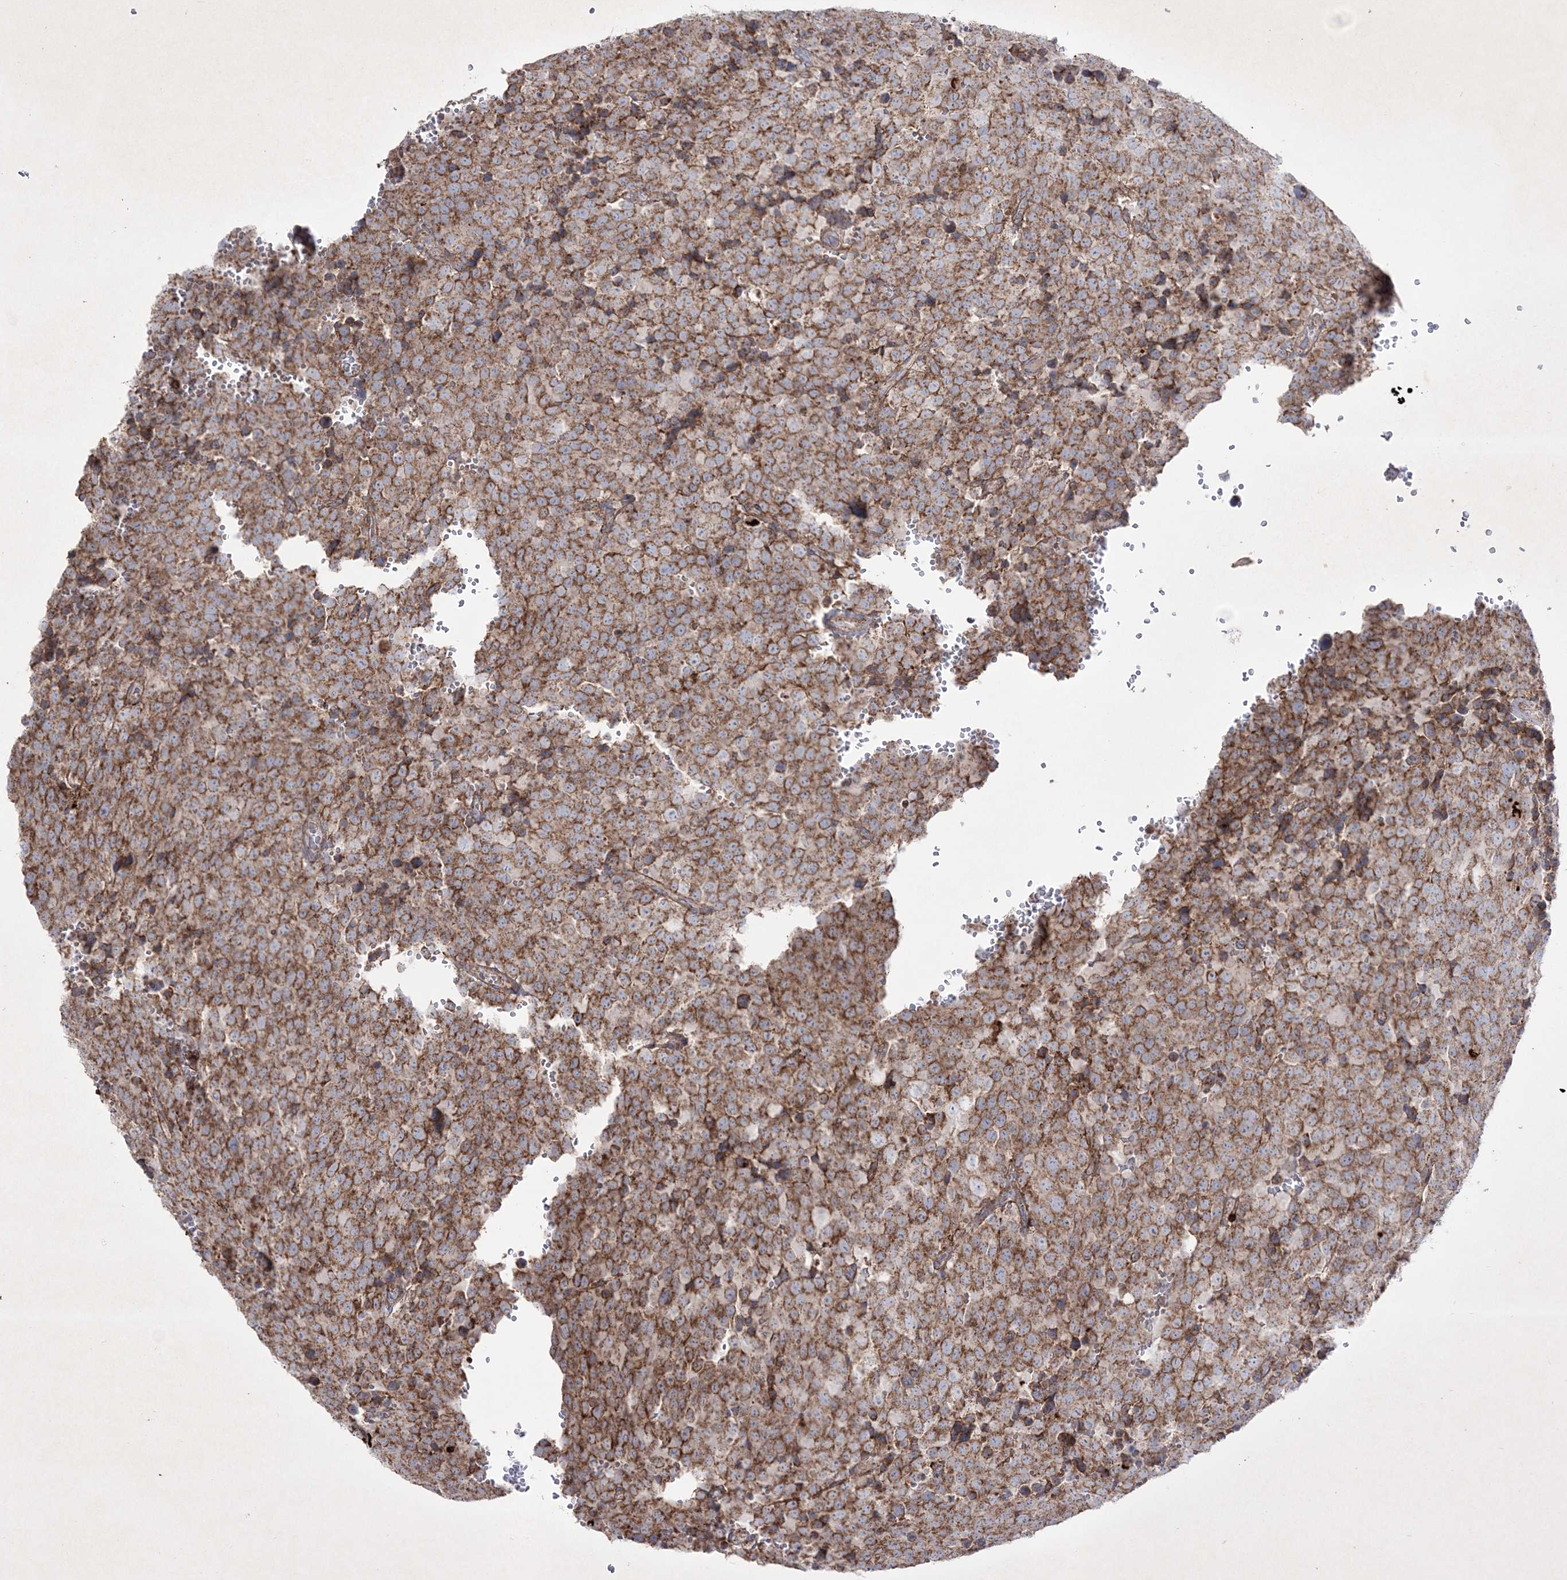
{"staining": {"intensity": "moderate", "quantity": ">75%", "location": "cytoplasmic/membranous"}, "tissue": "testis cancer", "cell_type": "Tumor cells", "image_type": "cancer", "snomed": [{"axis": "morphology", "description": "Seminoma, NOS"}, {"axis": "topography", "description": "Testis"}], "caption": "Immunohistochemical staining of human testis cancer displays moderate cytoplasmic/membranous protein expression in about >75% of tumor cells.", "gene": "RICTOR", "patient": {"sex": "male", "age": 71}}